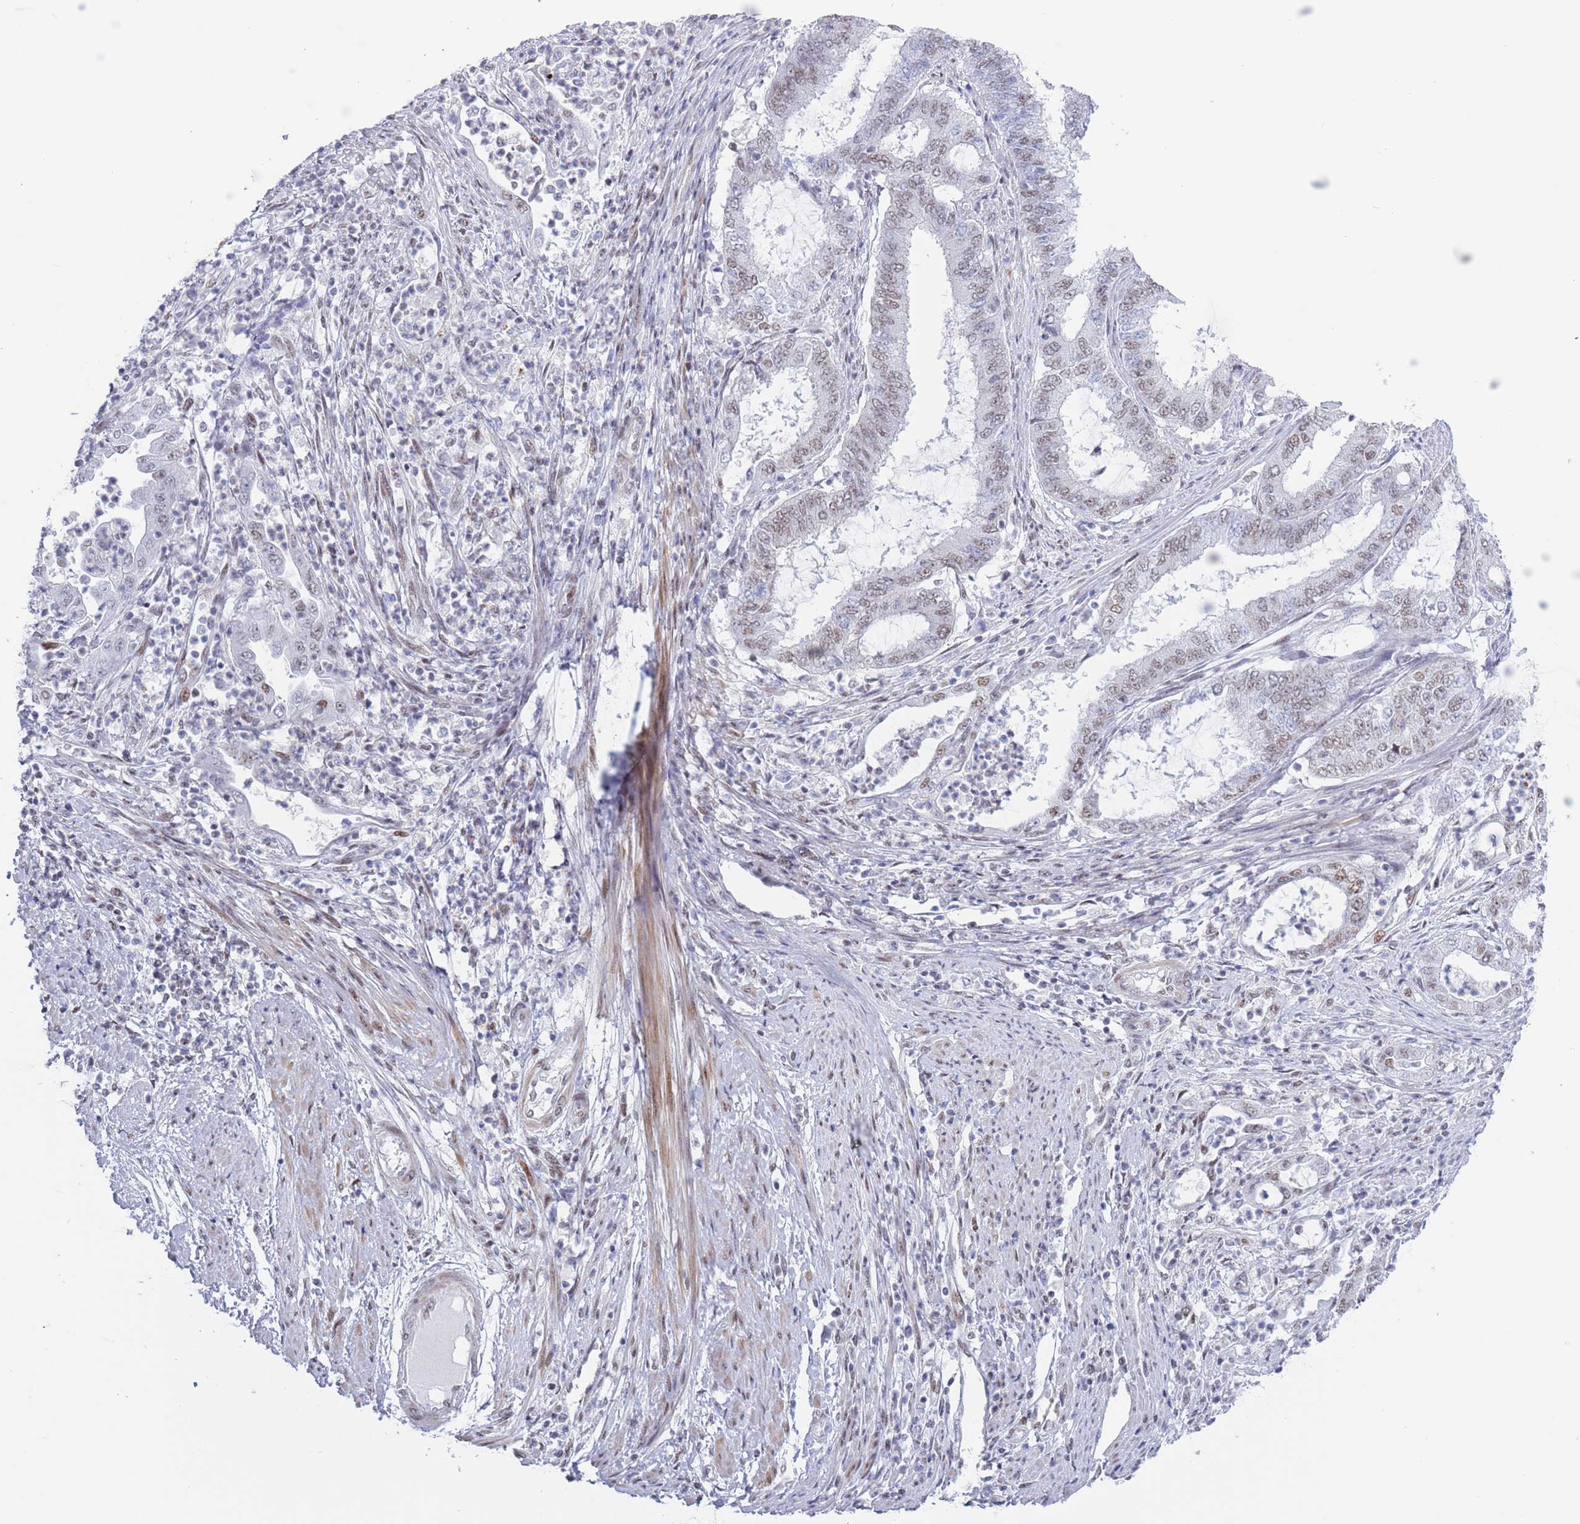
{"staining": {"intensity": "moderate", "quantity": ">75%", "location": "nuclear"}, "tissue": "endometrial cancer", "cell_type": "Tumor cells", "image_type": "cancer", "snomed": [{"axis": "morphology", "description": "Adenocarcinoma, NOS"}, {"axis": "topography", "description": "Endometrium"}], "caption": "Immunohistochemistry (IHC) of human endometrial adenocarcinoma shows medium levels of moderate nuclear staining in approximately >75% of tumor cells.", "gene": "ZNF382", "patient": {"sex": "female", "age": 51}}